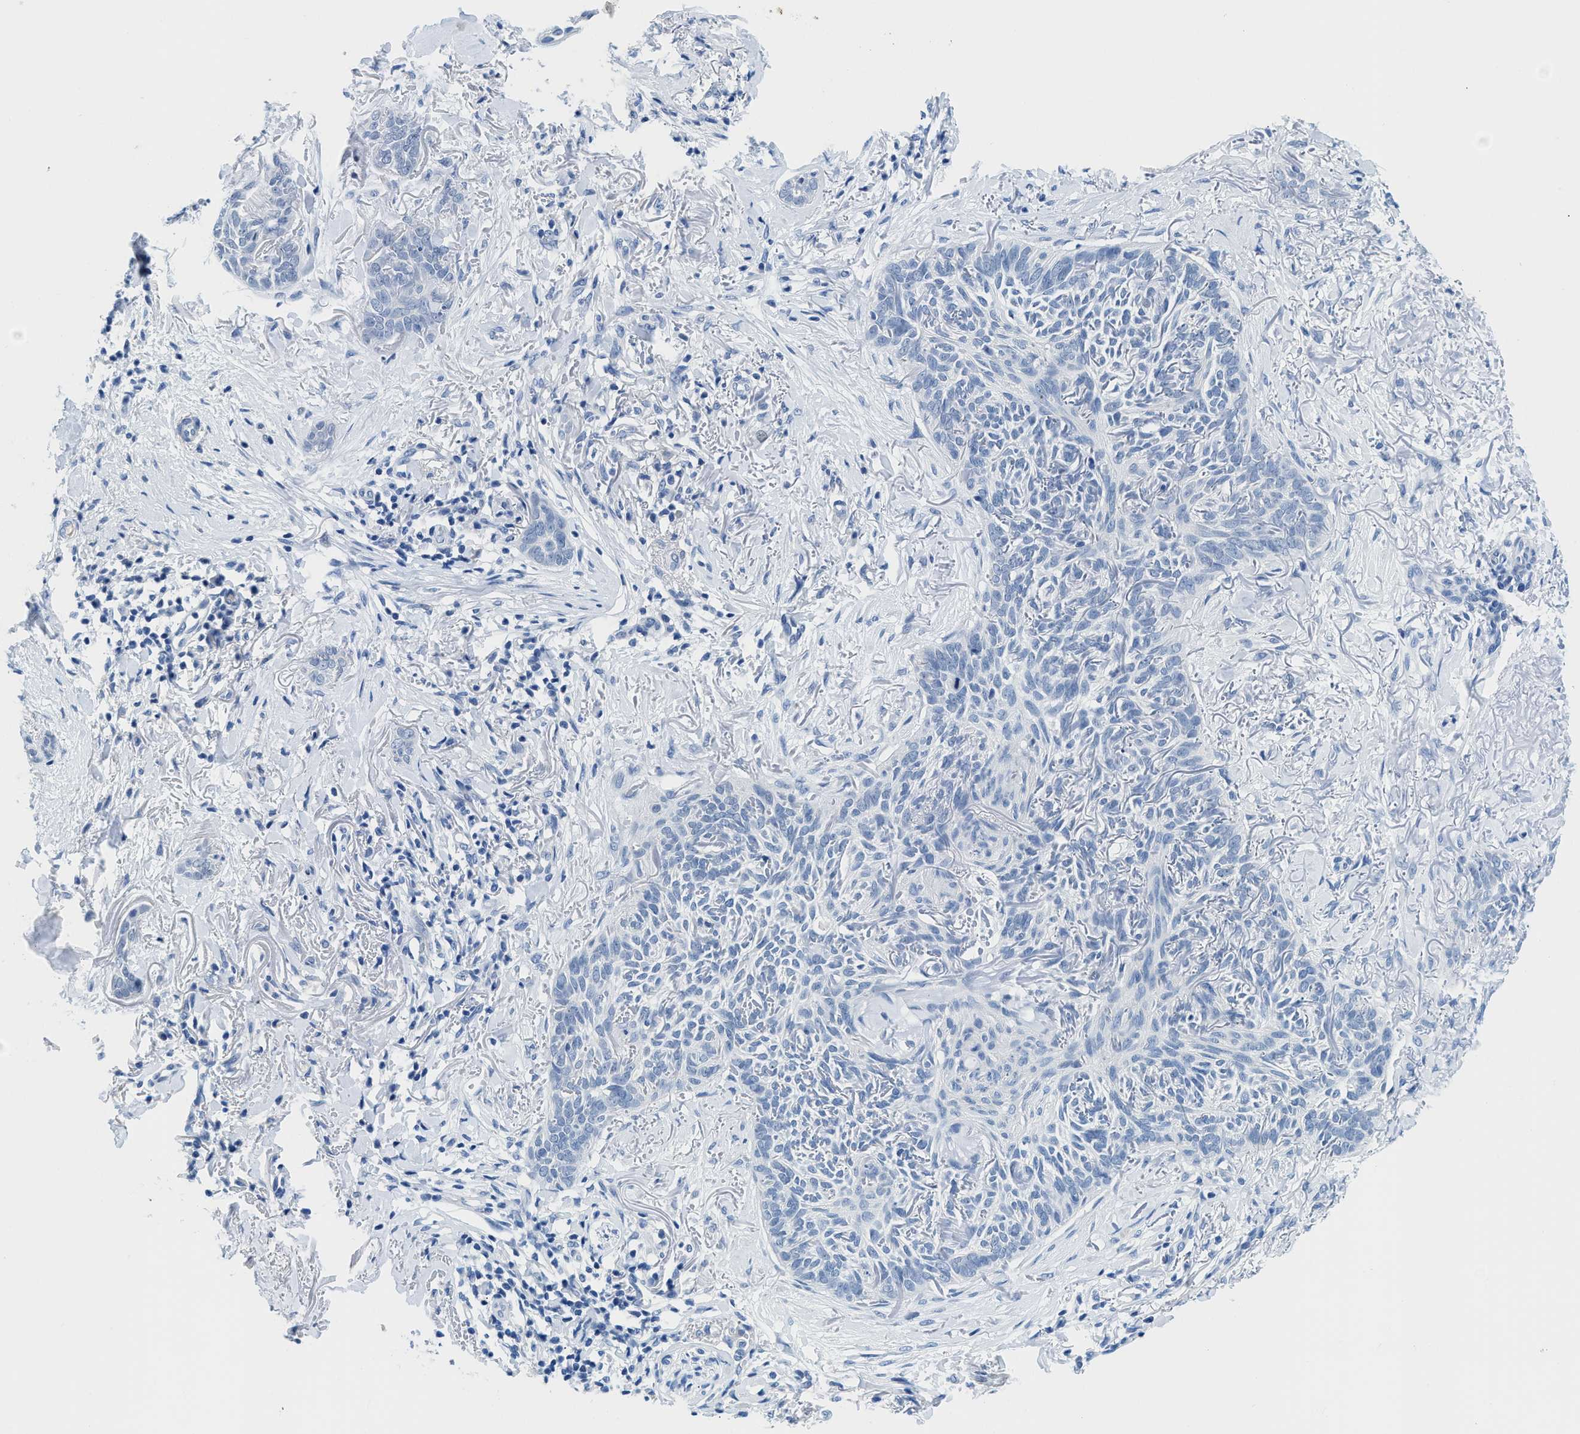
{"staining": {"intensity": "negative", "quantity": "none", "location": "none"}, "tissue": "skin cancer", "cell_type": "Tumor cells", "image_type": "cancer", "snomed": [{"axis": "morphology", "description": "Basal cell carcinoma"}, {"axis": "topography", "description": "Skin"}], "caption": "High power microscopy micrograph of an IHC micrograph of basal cell carcinoma (skin), revealing no significant expression in tumor cells.", "gene": "MBL2", "patient": {"sex": "female", "age": 84}}